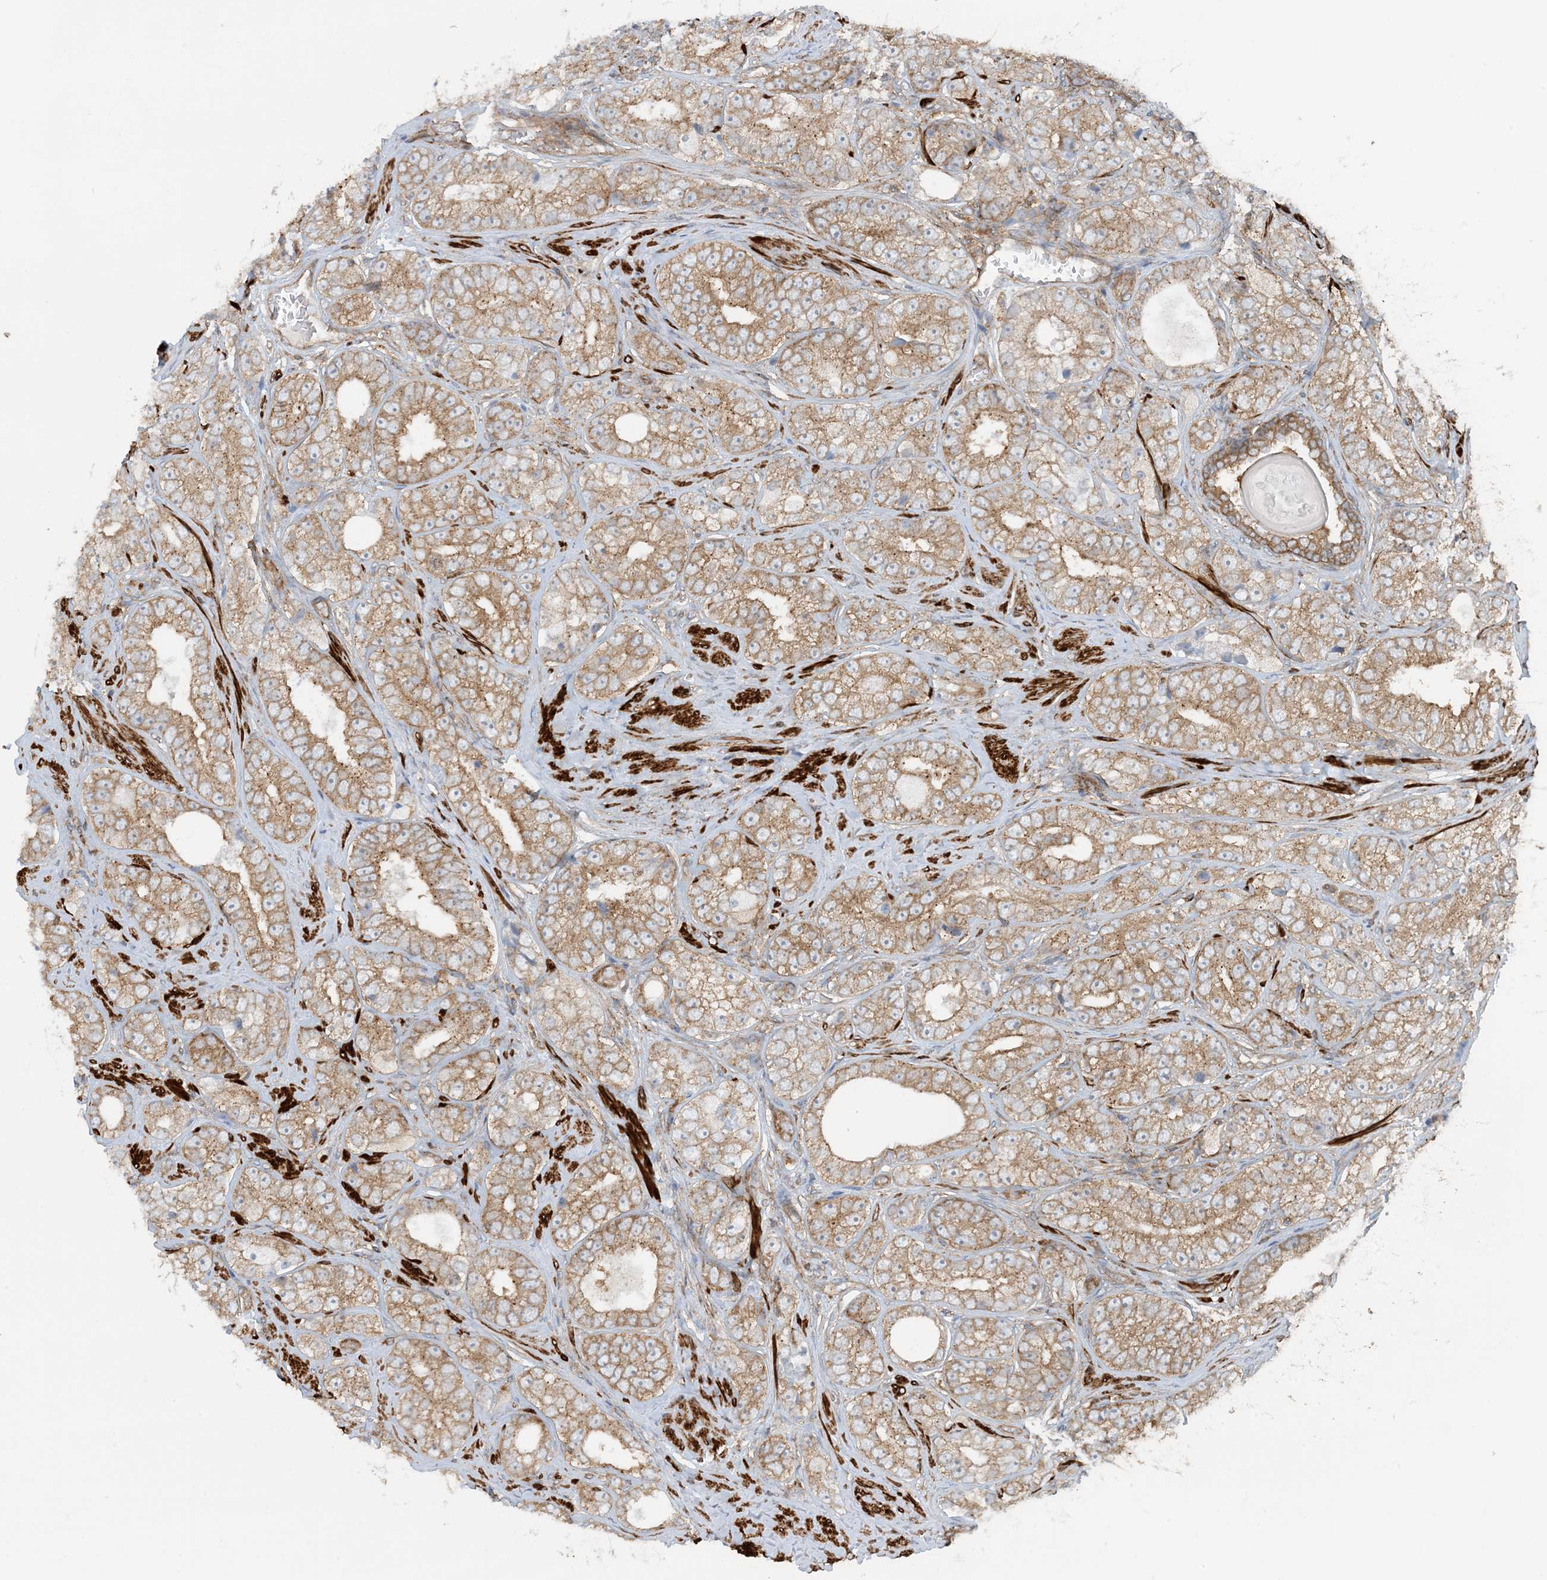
{"staining": {"intensity": "moderate", "quantity": ">75%", "location": "cytoplasmic/membranous"}, "tissue": "prostate cancer", "cell_type": "Tumor cells", "image_type": "cancer", "snomed": [{"axis": "morphology", "description": "Adenocarcinoma, High grade"}, {"axis": "topography", "description": "Prostate"}], "caption": "Prostate cancer tissue reveals moderate cytoplasmic/membranous staining in approximately >75% of tumor cells", "gene": "STAM2", "patient": {"sex": "male", "age": 56}}